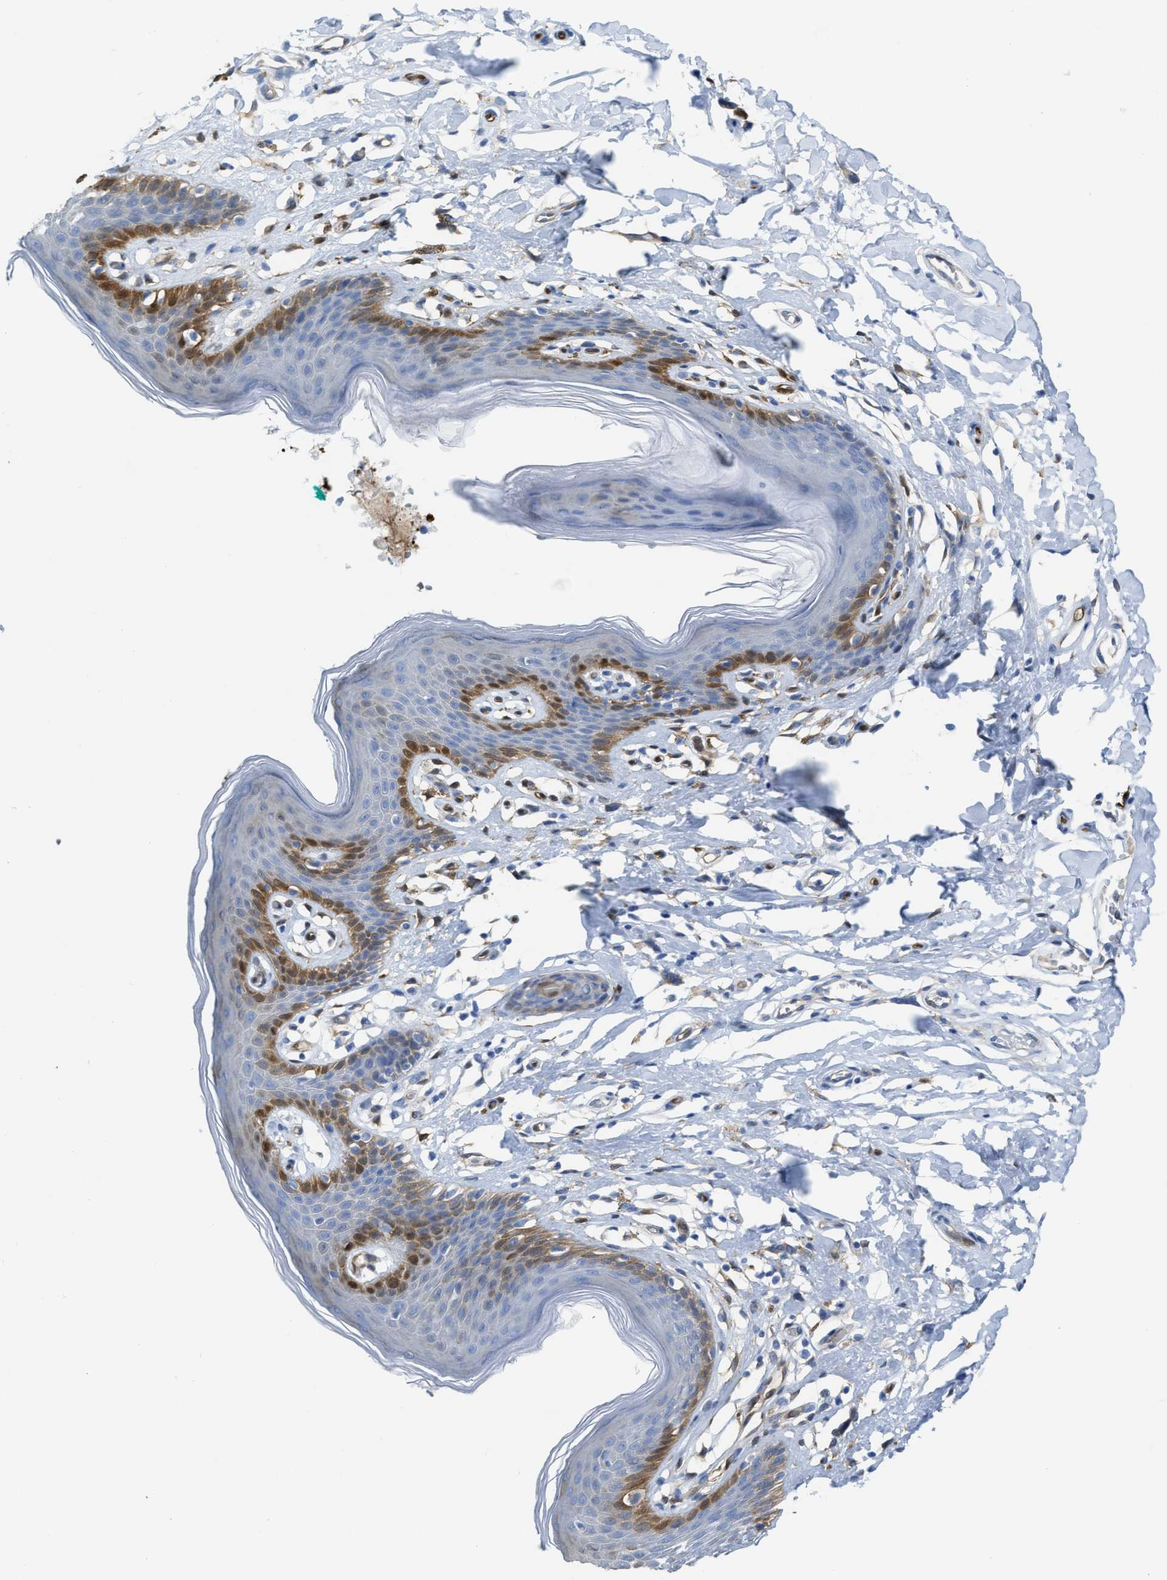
{"staining": {"intensity": "moderate", "quantity": "<25%", "location": "cytoplasmic/membranous,nuclear"}, "tissue": "skin", "cell_type": "Epidermal cells", "image_type": "normal", "snomed": [{"axis": "morphology", "description": "Normal tissue, NOS"}, {"axis": "topography", "description": "Vulva"}], "caption": "Human skin stained with a brown dye exhibits moderate cytoplasmic/membranous,nuclear positive positivity in about <25% of epidermal cells.", "gene": "ASS1", "patient": {"sex": "female", "age": 66}}